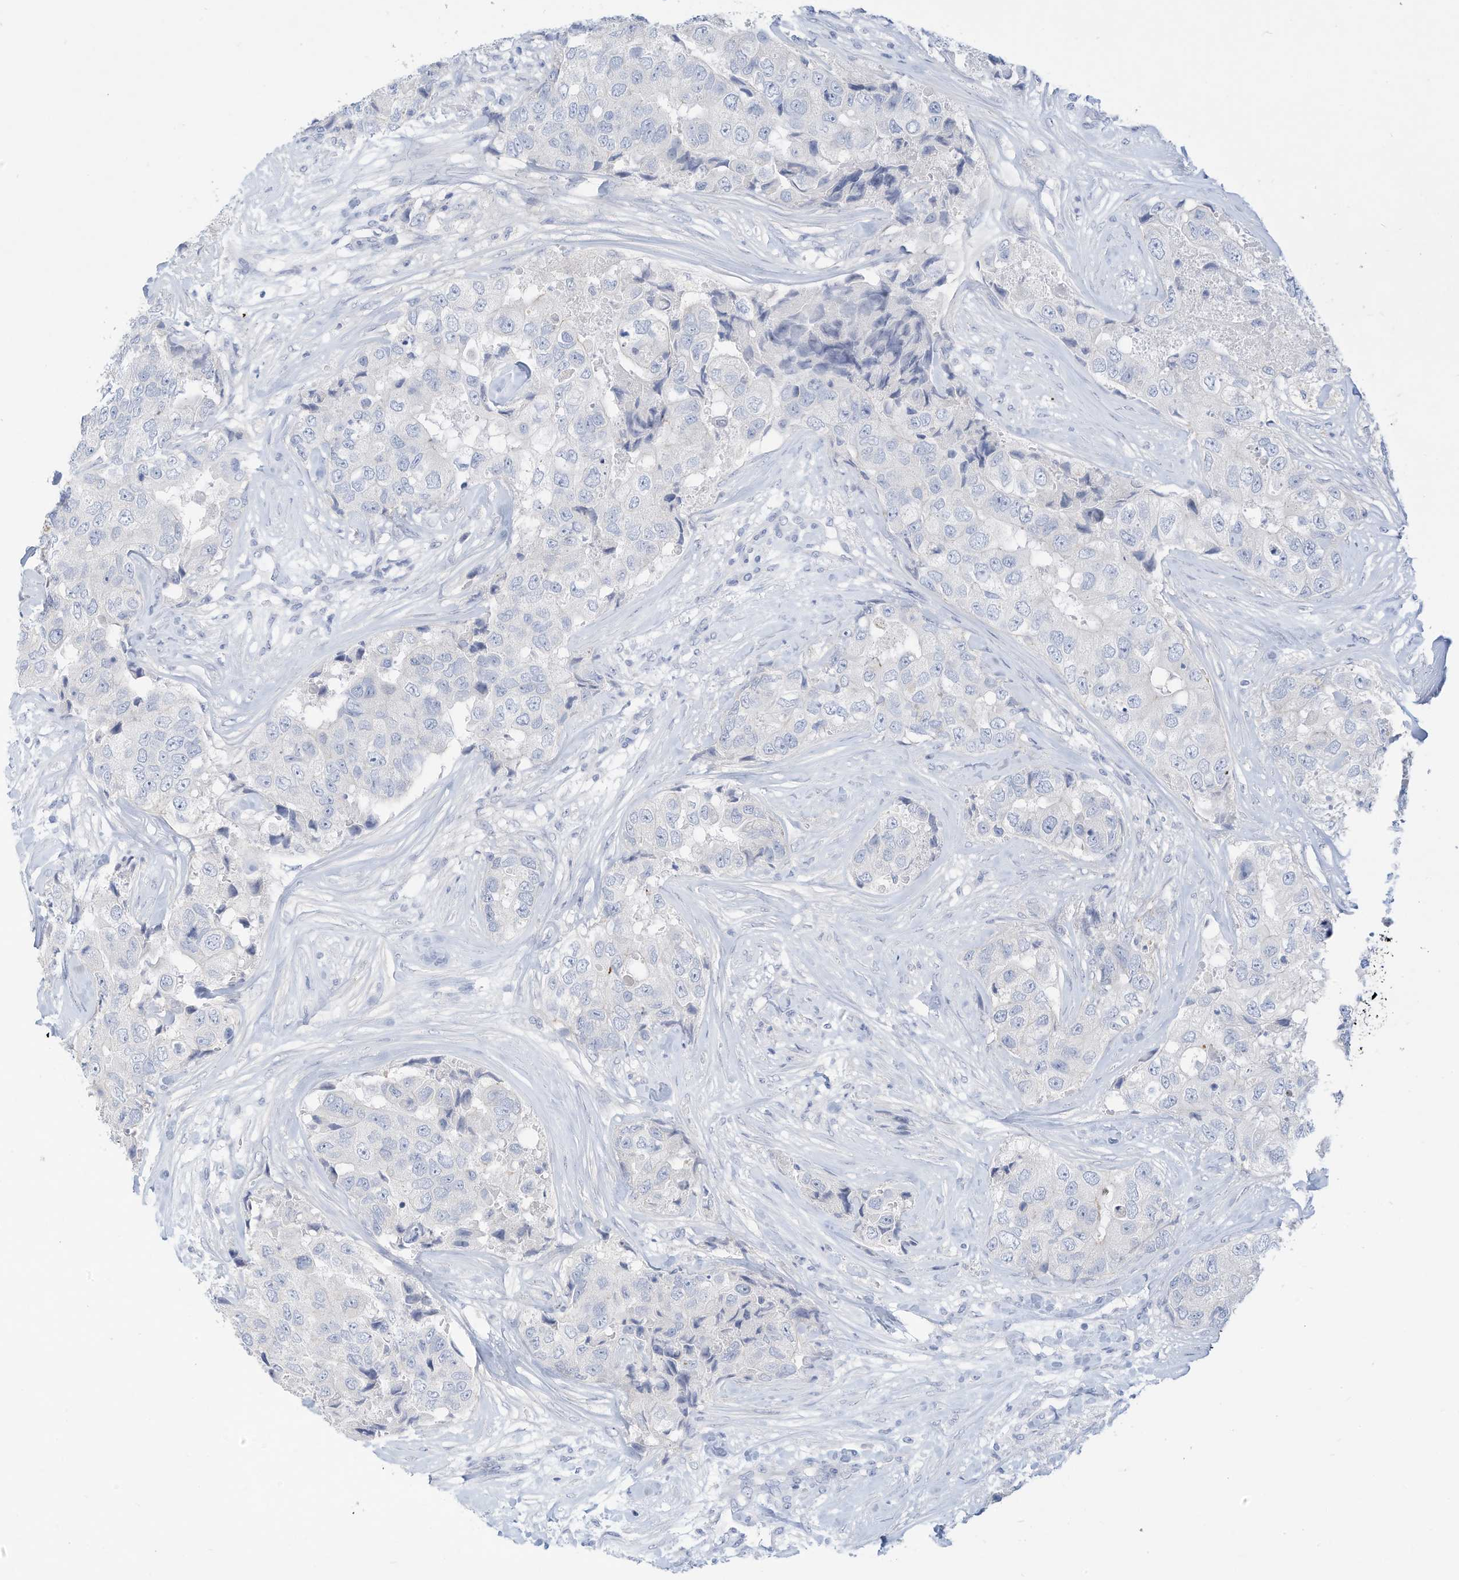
{"staining": {"intensity": "negative", "quantity": "none", "location": "none"}, "tissue": "breast cancer", "cell_type": "Tumor cells", "image_type": "cancer", "snomed": [{"axis": "morphology", "description": "Duct carcinoma"}, {"axis": "topography", "description": "Breast"}], "caption": "Immunohistochemical staining of human intraductal carcinoma (breast) reveals no significant staining in tumor cells.", "gene": "SPOCD1", "patient": {"sex": "female", "age": 62}}